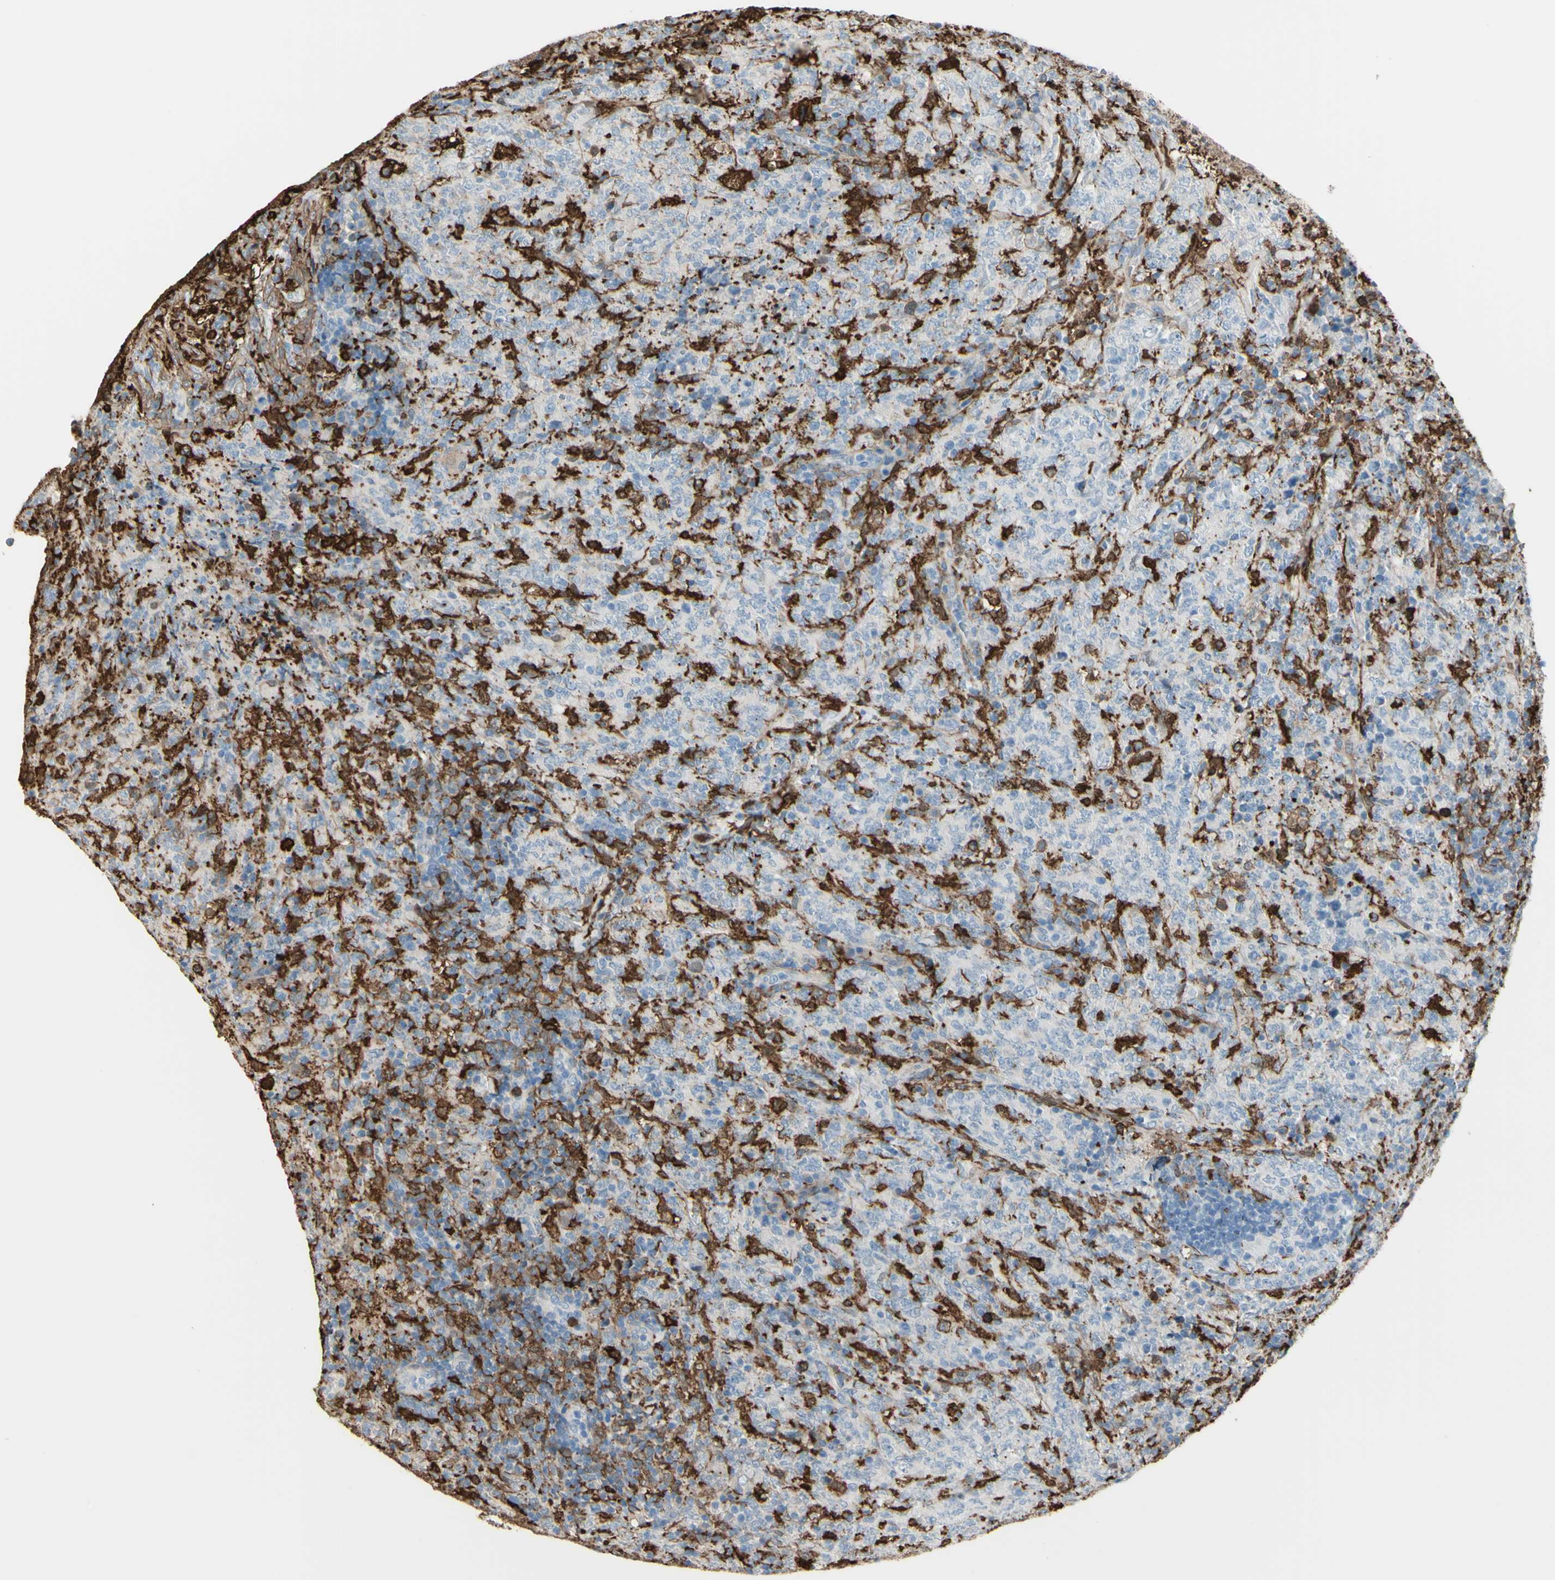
{"staining": {"intensity": "negative", "quantity": "none", "location": "none"}, "tissue": "lymphoma", "cell_type": "Tumor cells", "image_type": "cancer", "snomed": [{"axis": "morphology", "description": "Malignant lymphoma, non-Hodgkin's type, High grade"}, {"axis": "topography", "description": "Tonsil"}], "caption": "Malignant lymphoma, non-Hodgkin's type (high-grade) stained for a protein using IHC shows no expression tumor cells.", "gene": "GSN", "patient": {"sex": "female", "age": 36}}